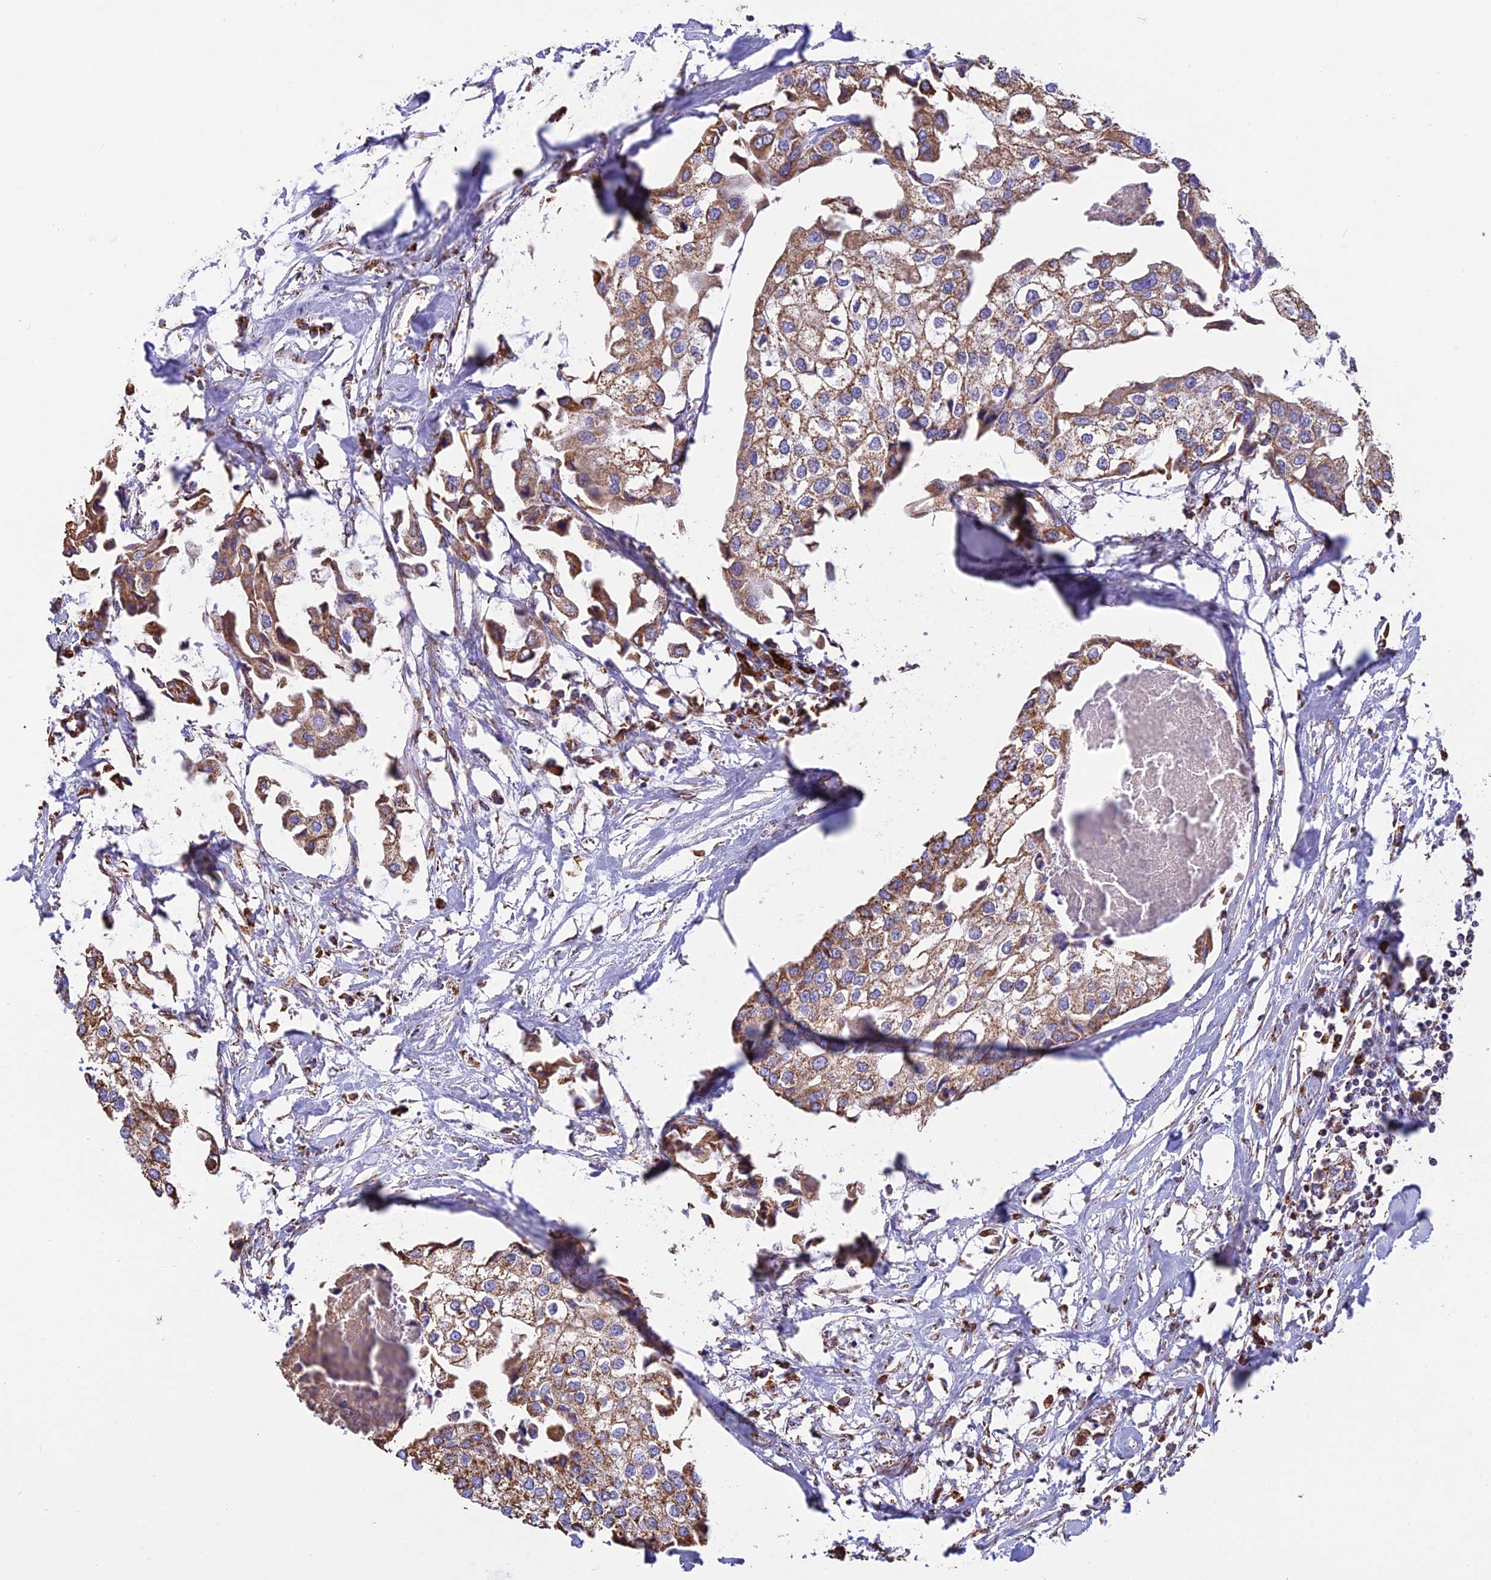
{"staining": {"intensity": "moderate", "quantity": ">75%", "location": "cytoplasmic/membranous"}, "tissue": "urothelial cancer", "cell_type": "Tumor cells", "image_type": "cancer", "snomed": [{"axis": "morphology", "description": "Urothelial carcinoma, High grade"}, {"axis": "topography", "description": "Urinary bladder"}], "caption": "High-magnification brightfield microscopy of urothelial cancer stained with DAB (brown) and counterstained with hematoxylin (blue). tumor cells exhibit moderate cytoplasmic/membranous staining is appreciated in approximately>75% of cells. Ihc stains the protein in brown and the nuclei are stained blue.", "gene": "OR2W3", "patient": {"sex": "male", "age": 64}}